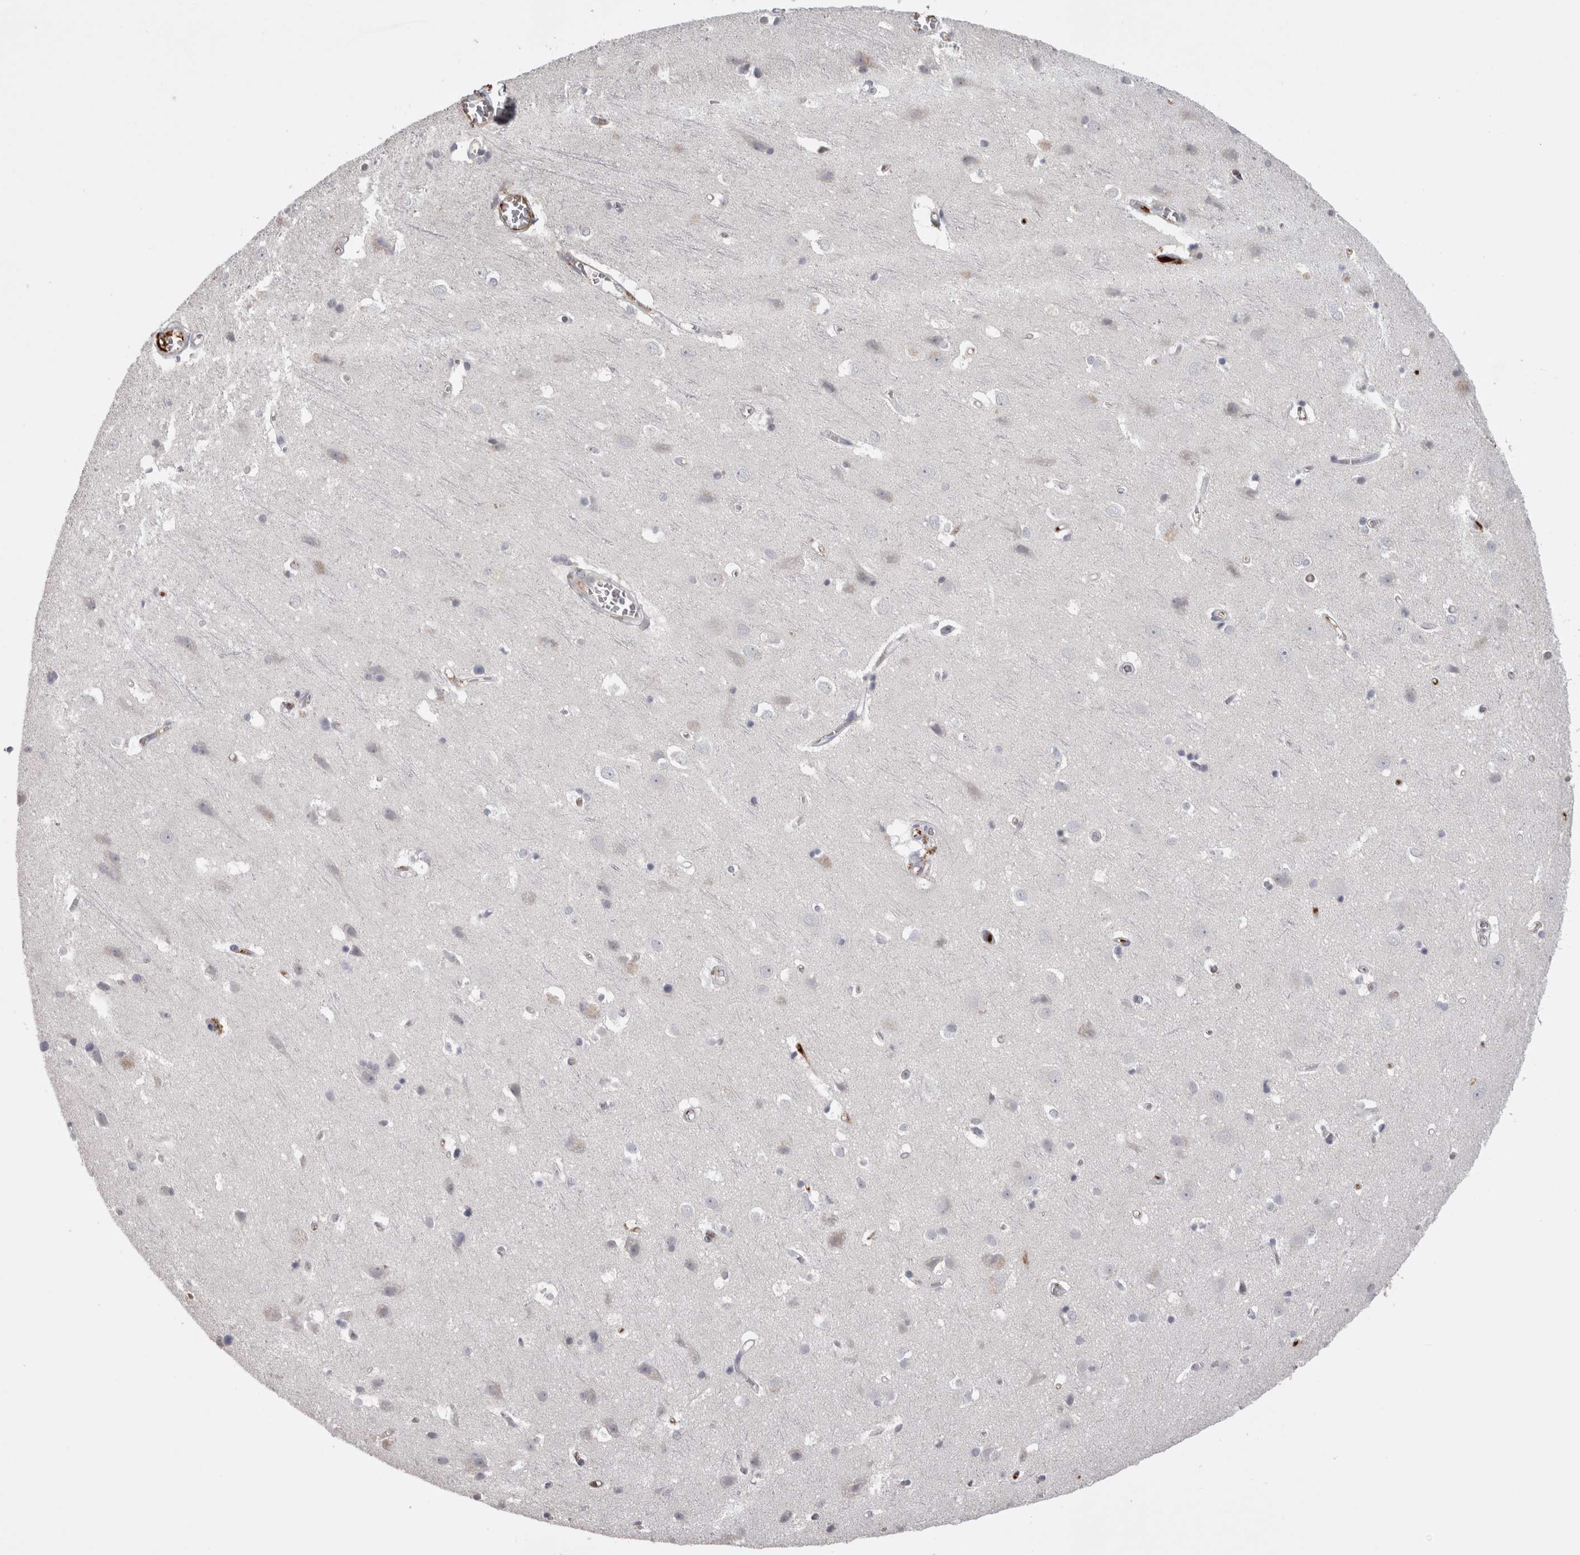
{"staining": {"intensity": "moderate", "quantity": "25%-75%", "location": "cytoplasmic/membranous"}, "tissue": "cerebral cortex", "cell_type": "Endothelial cells", "image_type": "normal", "snomed": [{"axis": "morphology", "description": "Normal tissue, NOS"}, {"axis": "topography", "description": "Cerebral cortex"}], "caption": "Protein analysis of benign cerebral cortex reveals moderate cytoplasmic/membranous positivity in about 25%-75% of endothelial cells.", "gene": "SAA4", "patient": {"sex": "male", "age": 54}}